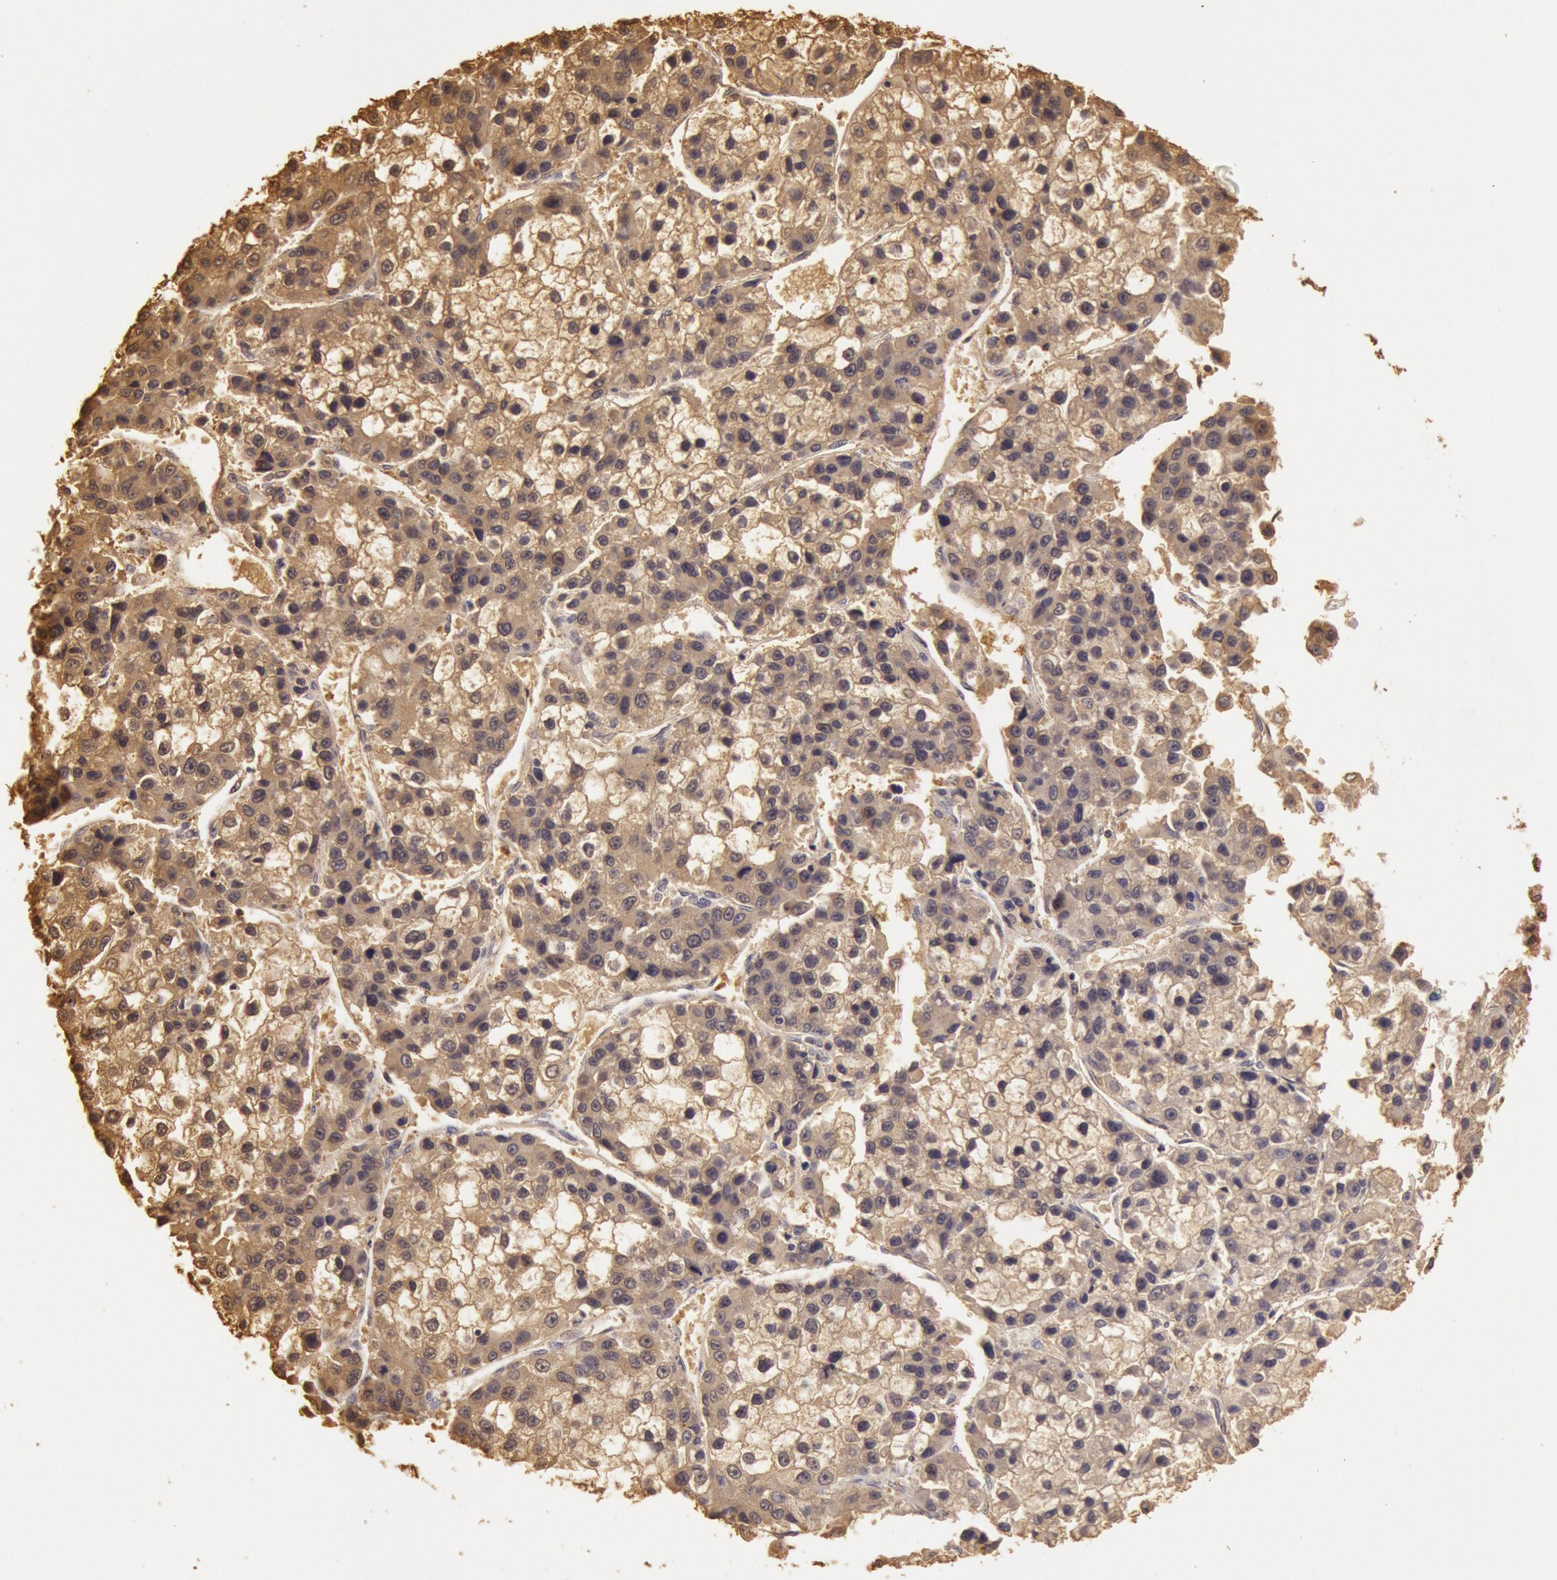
{"staining": {"intensity": "weak", "quantity": ">75%", "location": "cytoplasmic/membranous"}, "tissue": "liver cancer", "cell_type": "Tumor cells", "image_type": "cancer", "snomed": [{"axis": "morphology", "description": "Carcinoma, Hepatocellular, NOS"}, {"axis": "topography", "description": "Liver"}], "caption": "Protein analysis of liver cancer (hepatocellular carcinoma) tissue demonstrates weak cytoplasmic/membranous expression in approximately >75% of tumor cells.", "gene": "SOD1", "patient": {"sex": "female", "age": 66}}